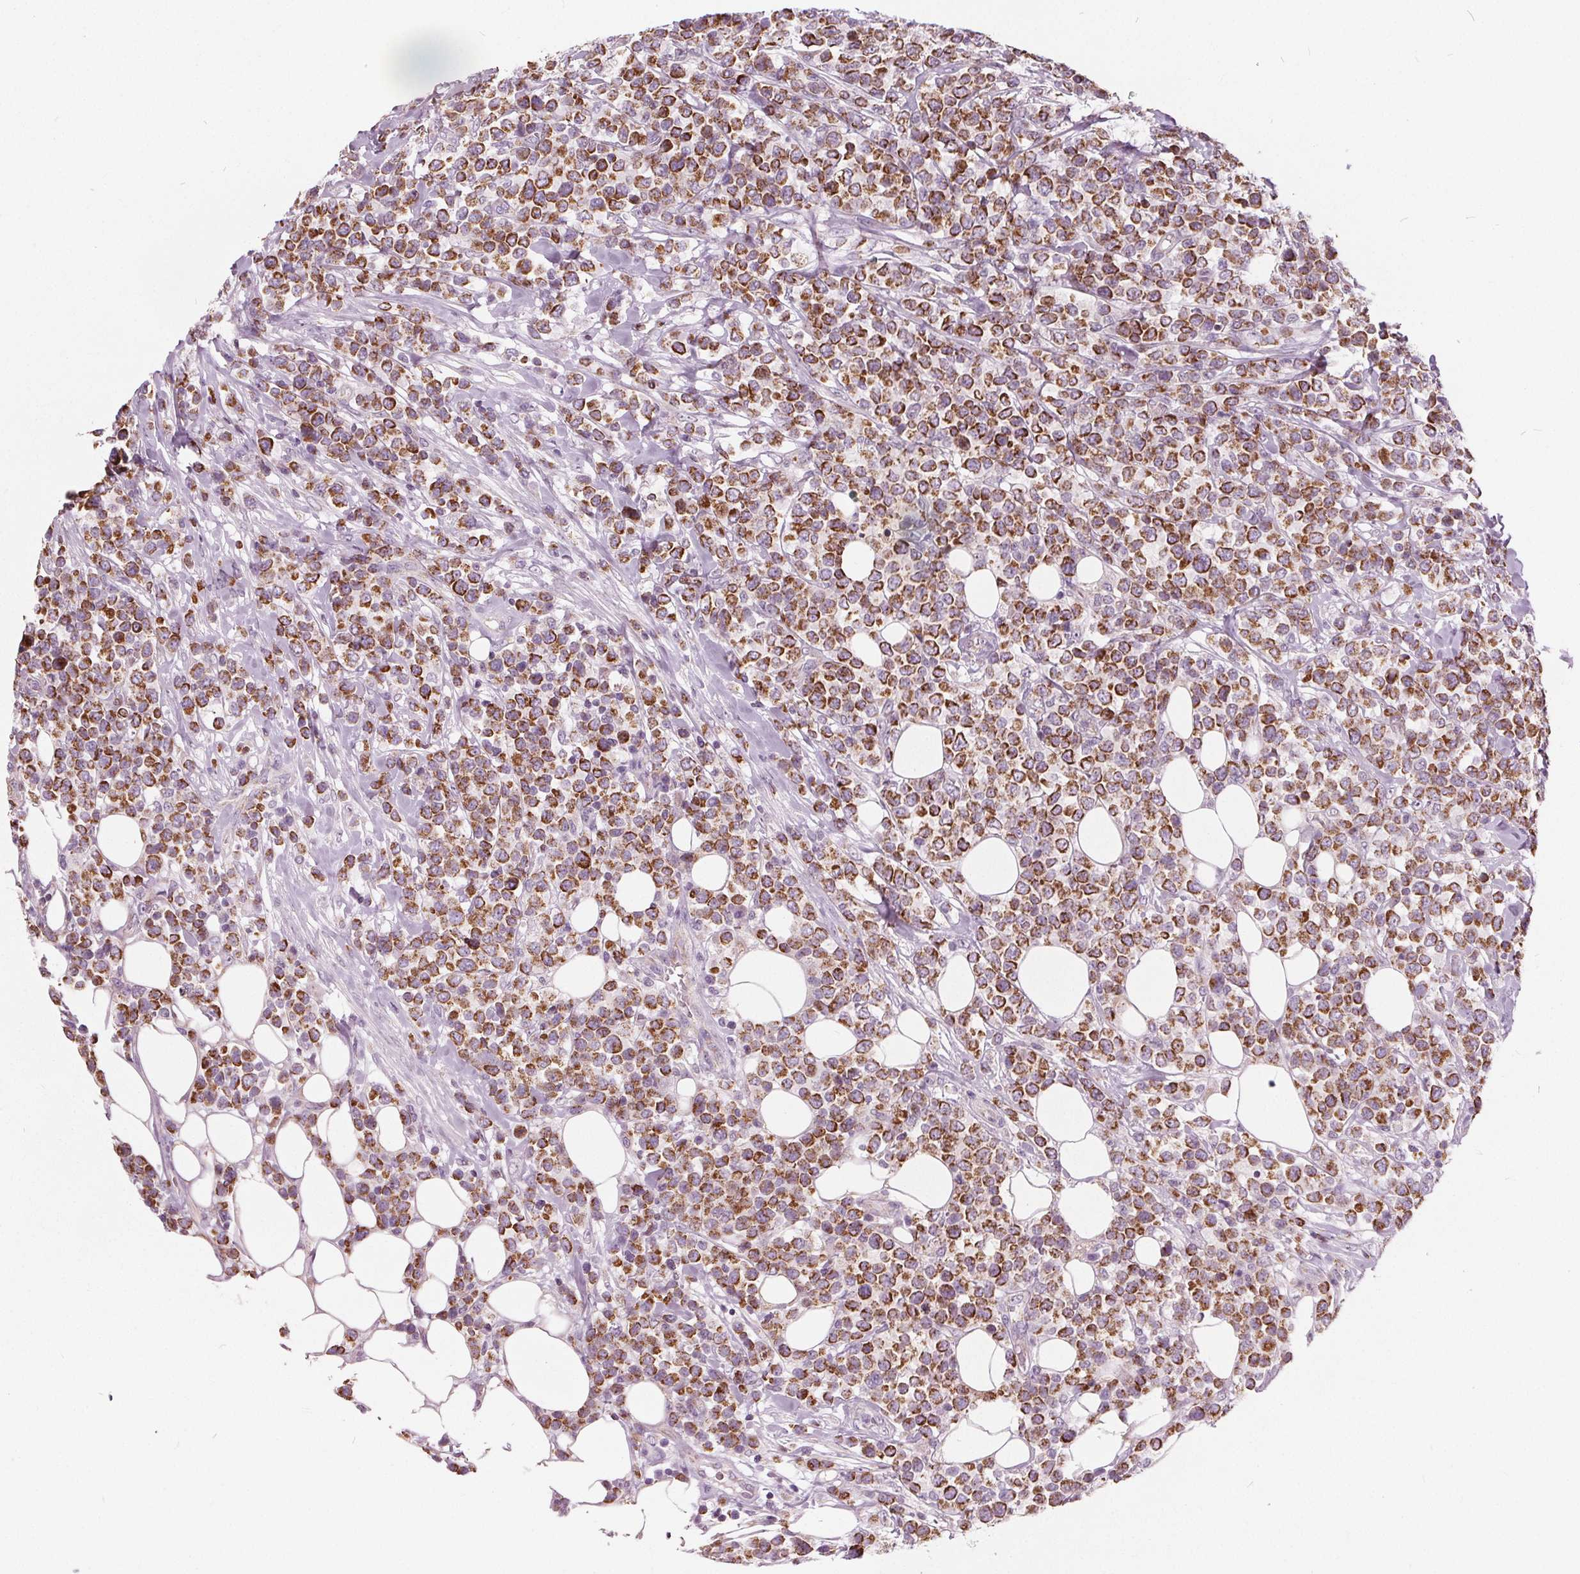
{"staining": {"intensity": "strong", "quantity": ">75%", "location": "cytoplasmic/membranous"}, "tissue": "lymphoma", "cell_type": "Tumor cells", "image_type": "cancer", "snomed": [{"axis": "morphology", "description": "Malignant lymphoma, non-Hodgkin's type, High grade"}, {"axis": "topography", "description": "Soft tissue"}], "caption": "High-grade malignant lymphoma, non-Hodgkin's type stained with a brown dye shows strong cytoplasmic/membranous positive staining in about >75% of tumor cells.", "gene": "ECI2", "patient": {"sex": "female", "age": 56}}